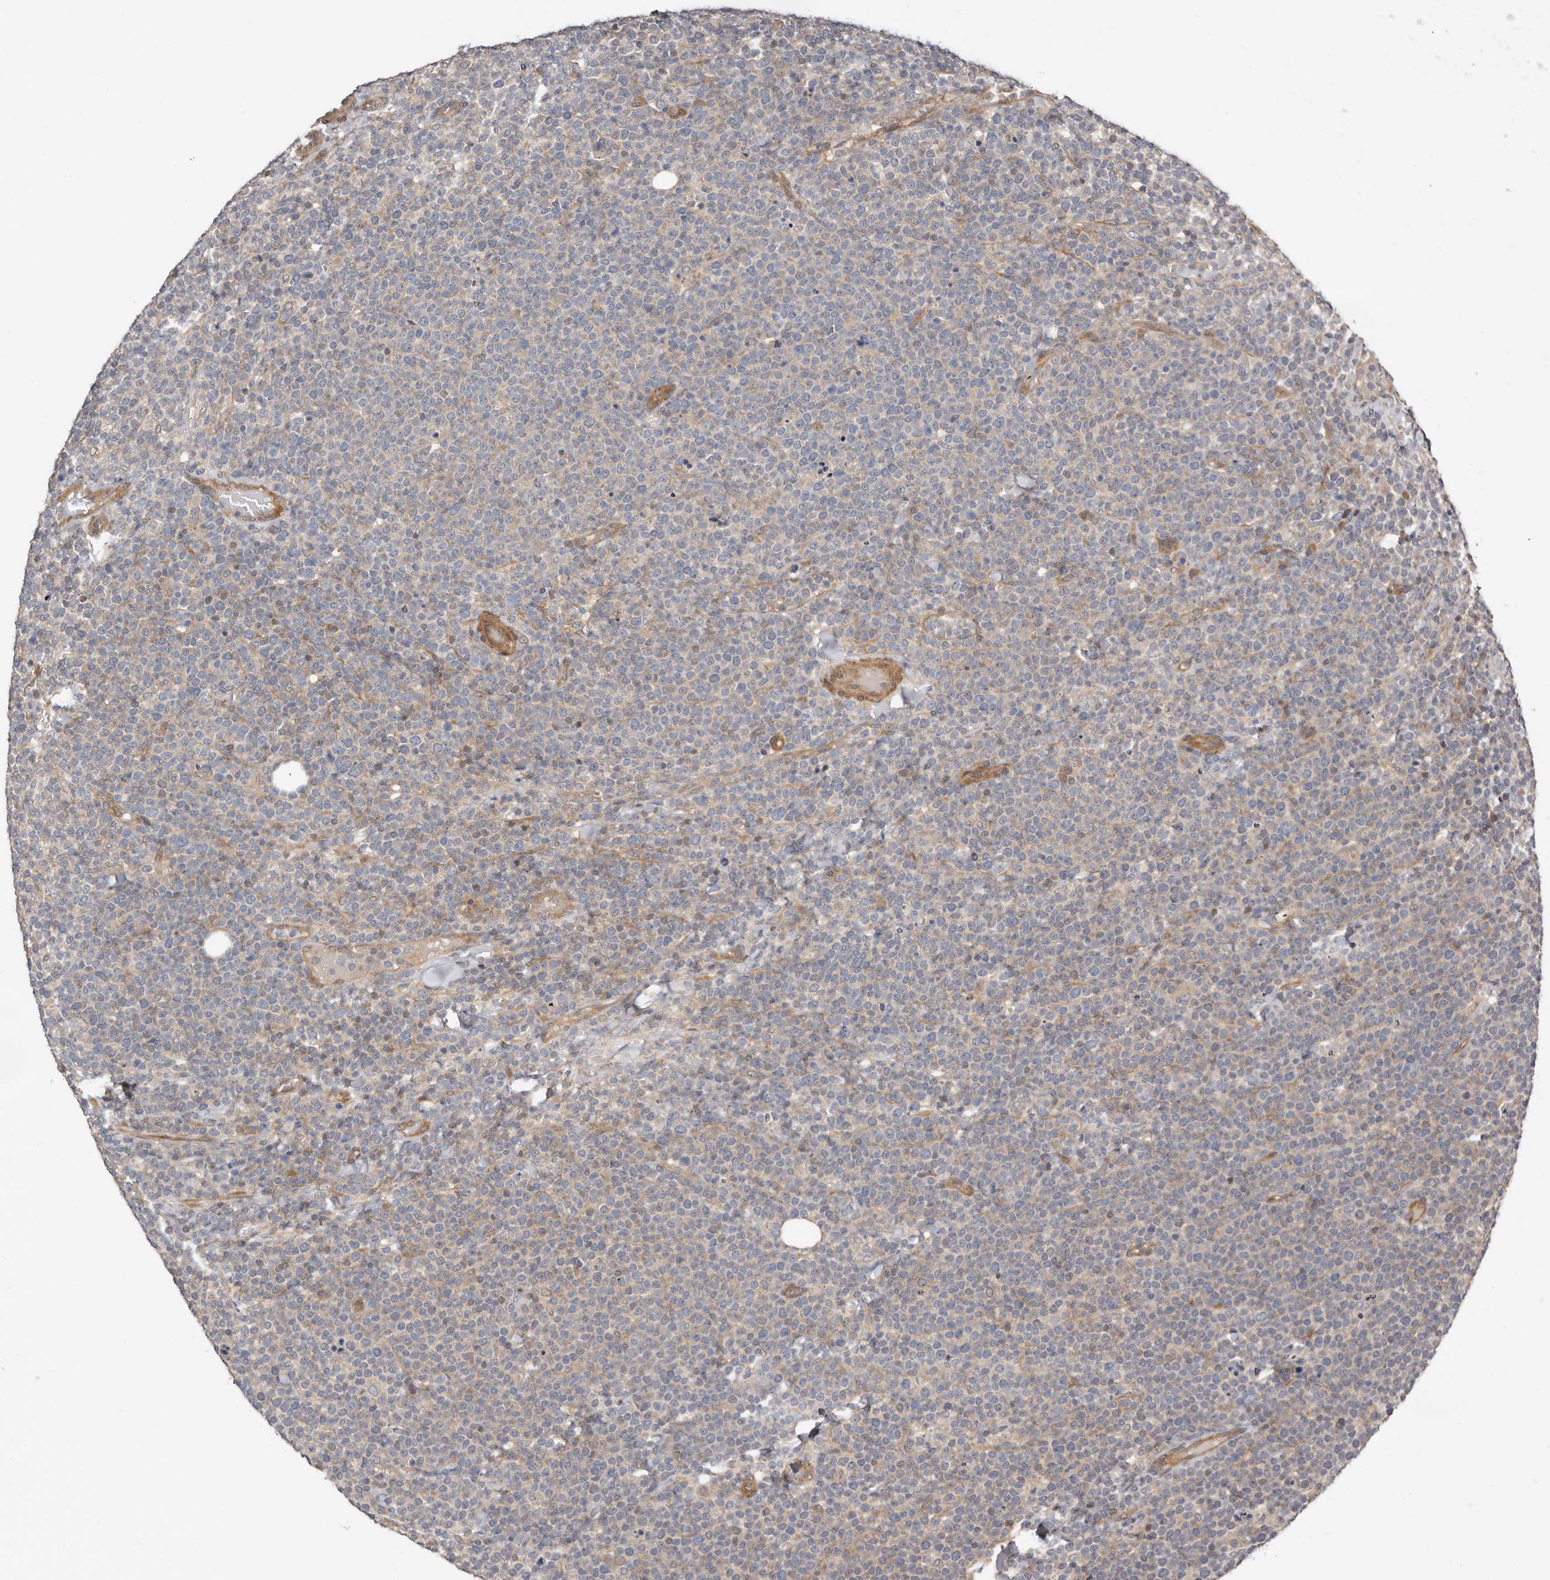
{"staining": {"intensity": "negative", "quantity": "none", "location": "none"}, "tissue": "lymphoma", "cell_type": "Tumor cells", "image_type": "cancer", "snomed": [{"axis": "morphology", "description": "Malignant lymphoma, non-Hodgkin's type, High grade"}, {"axis": "topography", "description": "Lymph node"}], "caption": "IHC of high-grade malignant lymphoma, non-Hodgkin's type displays no expression in tumor cells.", "gene": "SBDS", "patient": {"sex": "male", "age": 61}}